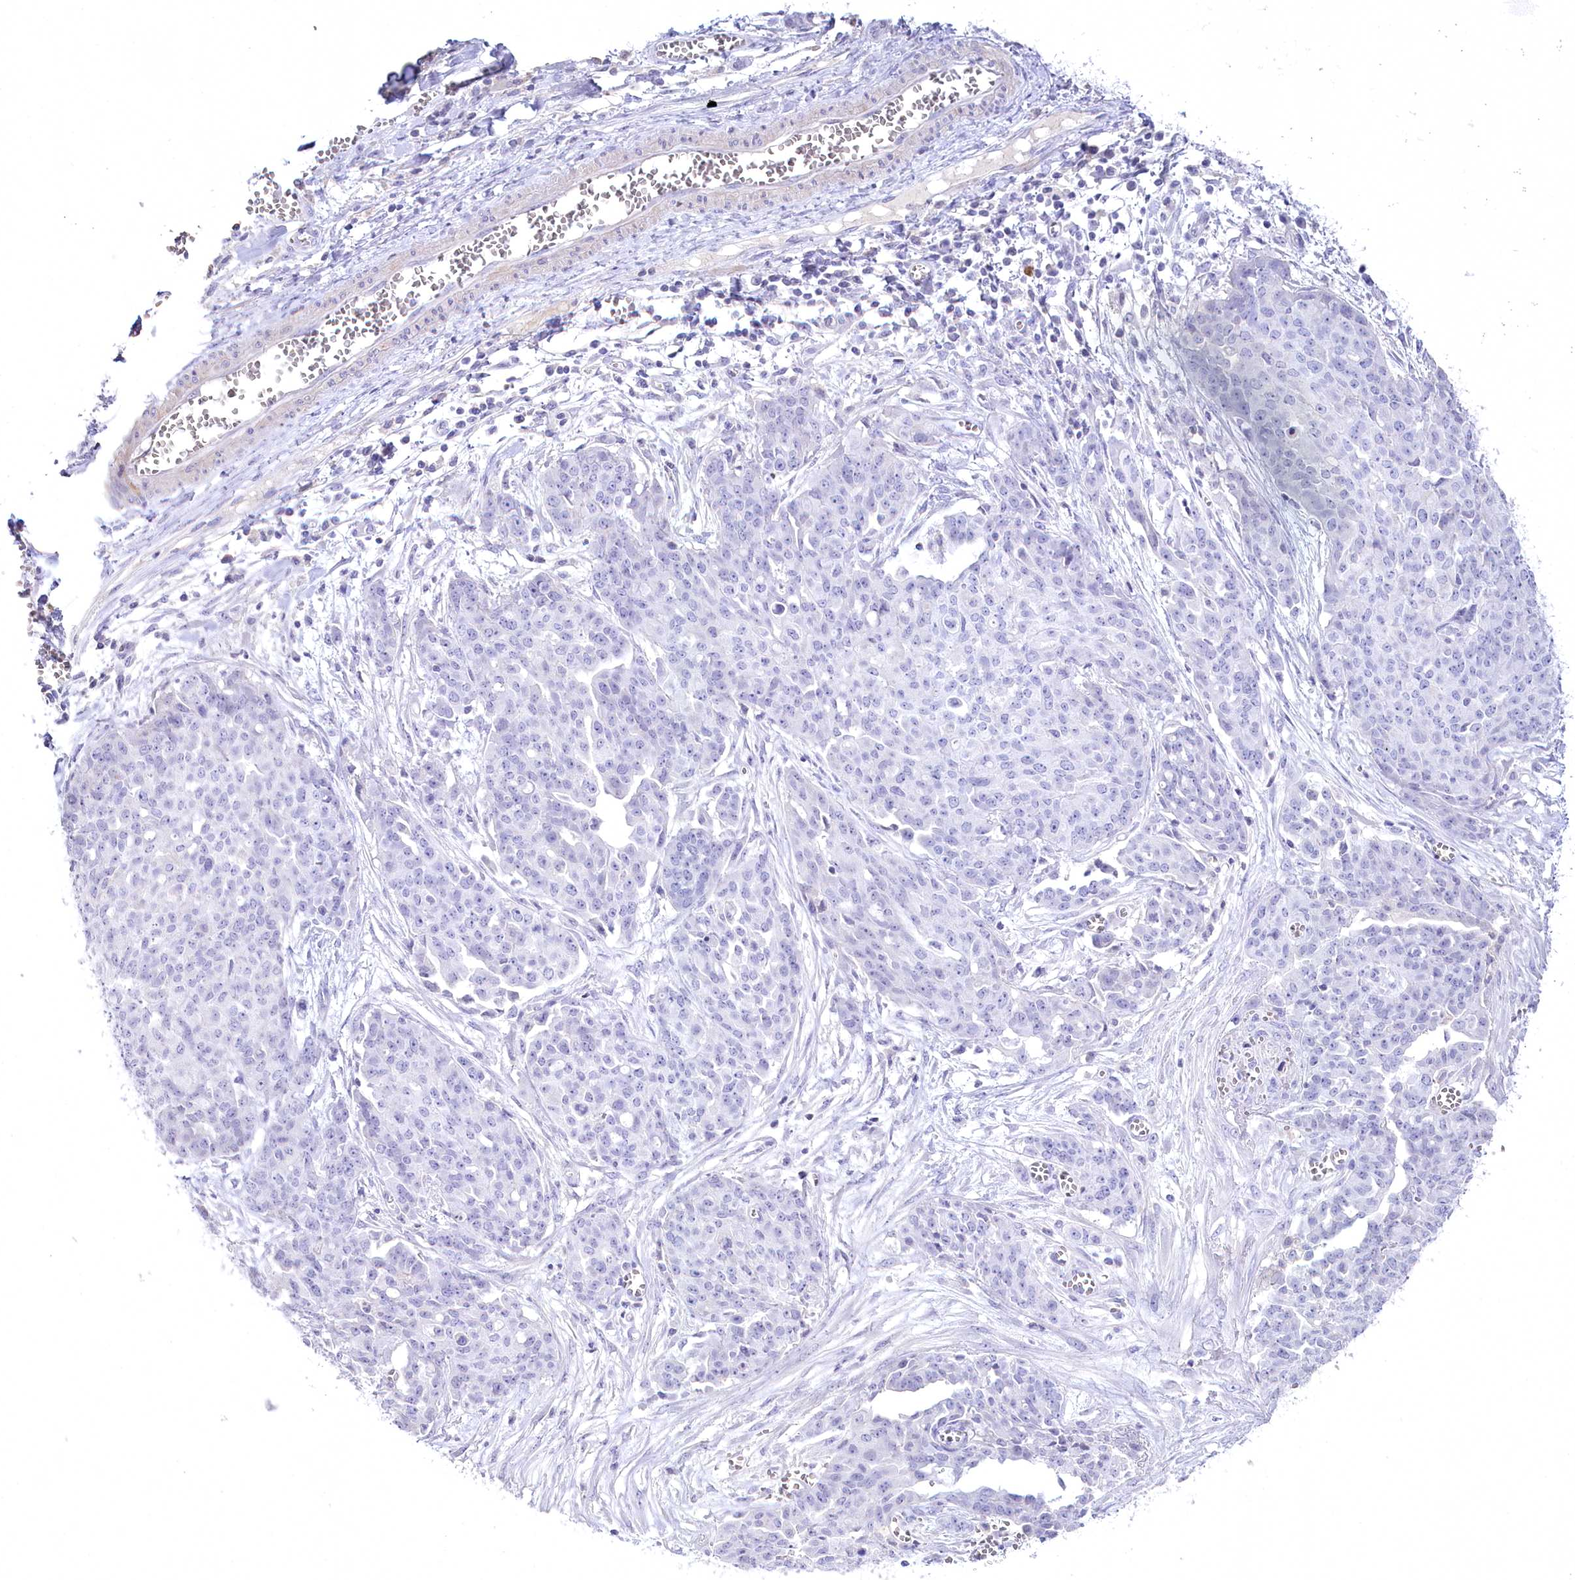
{"staining": {"intensity": "negative", "quantity": "none", "location": "none"}, "tissue": "ovarian cancer", "cell_type": "Tumor cells", "image_type": "cancer", "snomed": [{"axis": "morphology", "description": "Cystadenocarcinoma, serous, NOS"}, {"axis": "topography", "description": "Soft tissue"}, {"axis": "topography", "description": "Ovary"}], "caption": "This is an immunohistochemistry photomicrograph of ovarian serous cystadenocarcinoma. There is no staining in tumor cells.", "gene": "MYOZ1", "patient": {"sex": "female", "age": 57}}